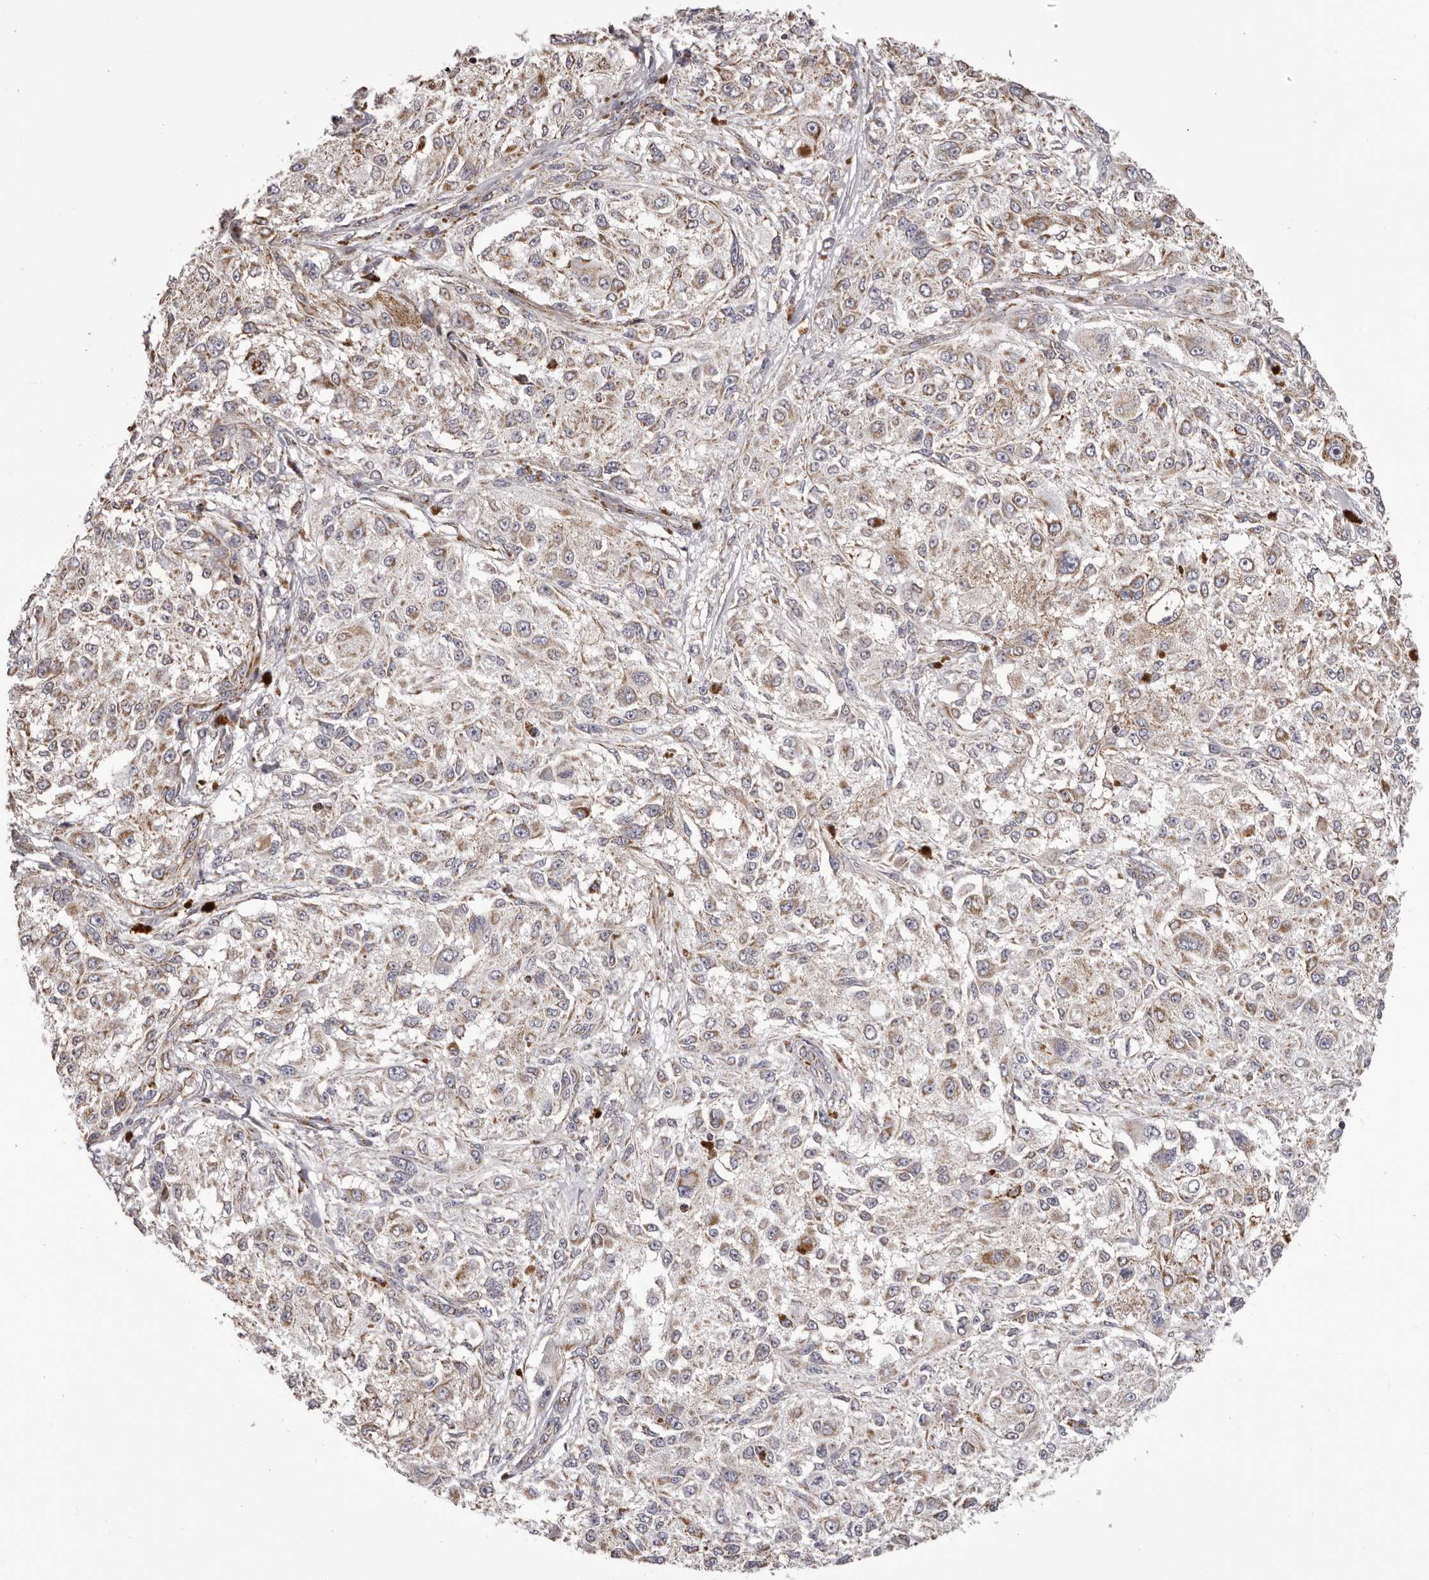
{"staining": {"intensity": "moderate", "quantity": ">75%", "location": "cytoplasmic/membranous"}, "tissue": "melanoma", "cell_type": "Tumor cells", "image_type": "cancer", "snomed": [{"axis": "morphology", "description": "Necrosis, NOS"}, {"axis": "morphology", "description": "Malignant melanoma, NOS"}, {"axis": "topography", "description": "Skin"}], "caption": "A photomicrograph showing moderate cytoplasmic/membranous positivity in approximately >75% of tumor cells in melanoma, as visualized by brown immunohistochemical staining.", "gene": "CHRM2", "patient": {"sex": "female", "age": 87}}